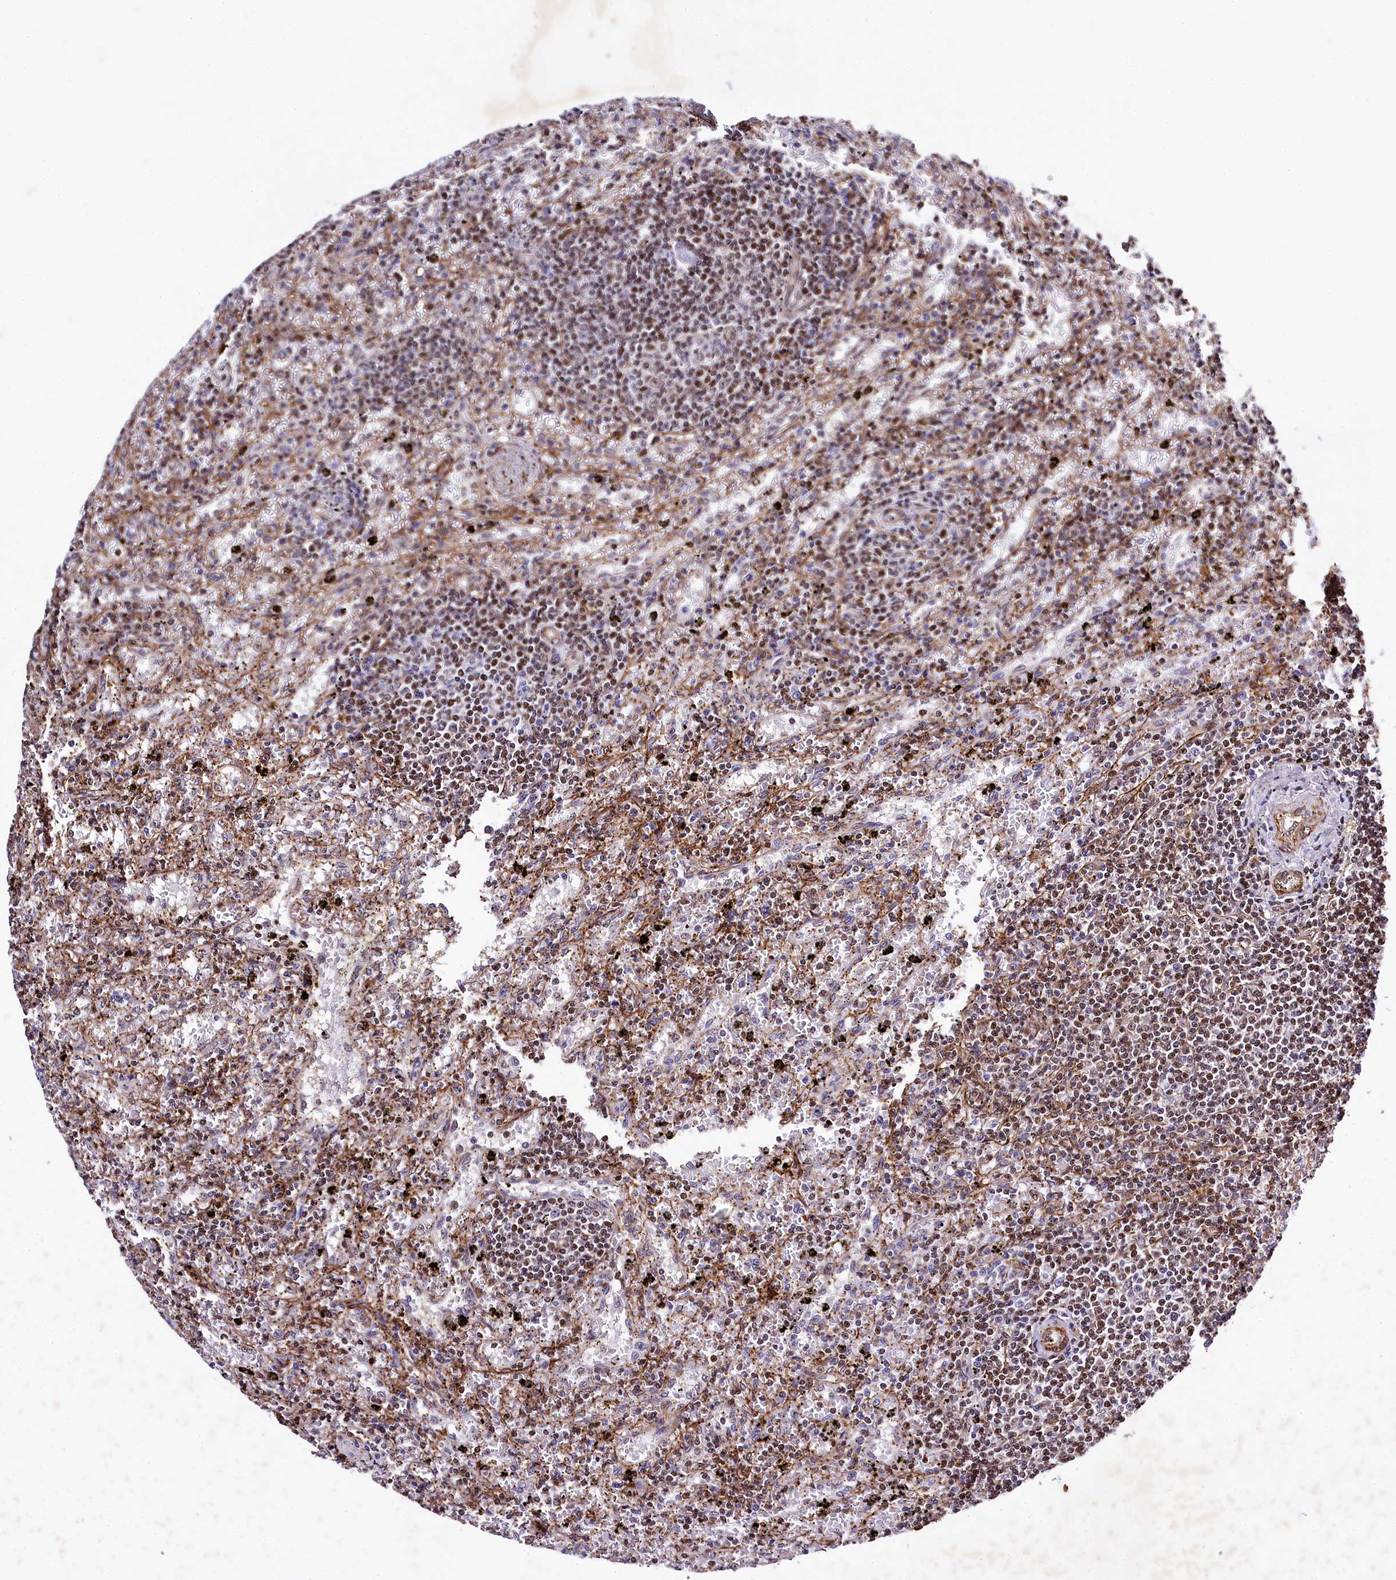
{"staining": {"intensity": "moderate", "quantity": ">75%", "location": "nuclear"}, "tissue": "lymphoma", "cell_type": "Tumor cells", "image_type": "cancer", "snomed": [{"axis": "morphology", "description": "Malignant lymphoma, non-Hodgkin's type, Low grade"}, {"axis": "topography", "description": "Spleen"}], "caption": "Immunohistochemistry (IHC) (DAB) staining of human lymphoma demonstrates moderate nuclear protein staining in about >75% of tumor cells. (IHC, brightfield microscopy, high magnification).", "gene": "SAMD10", "patient": {"sex": "male", "age": 76}}